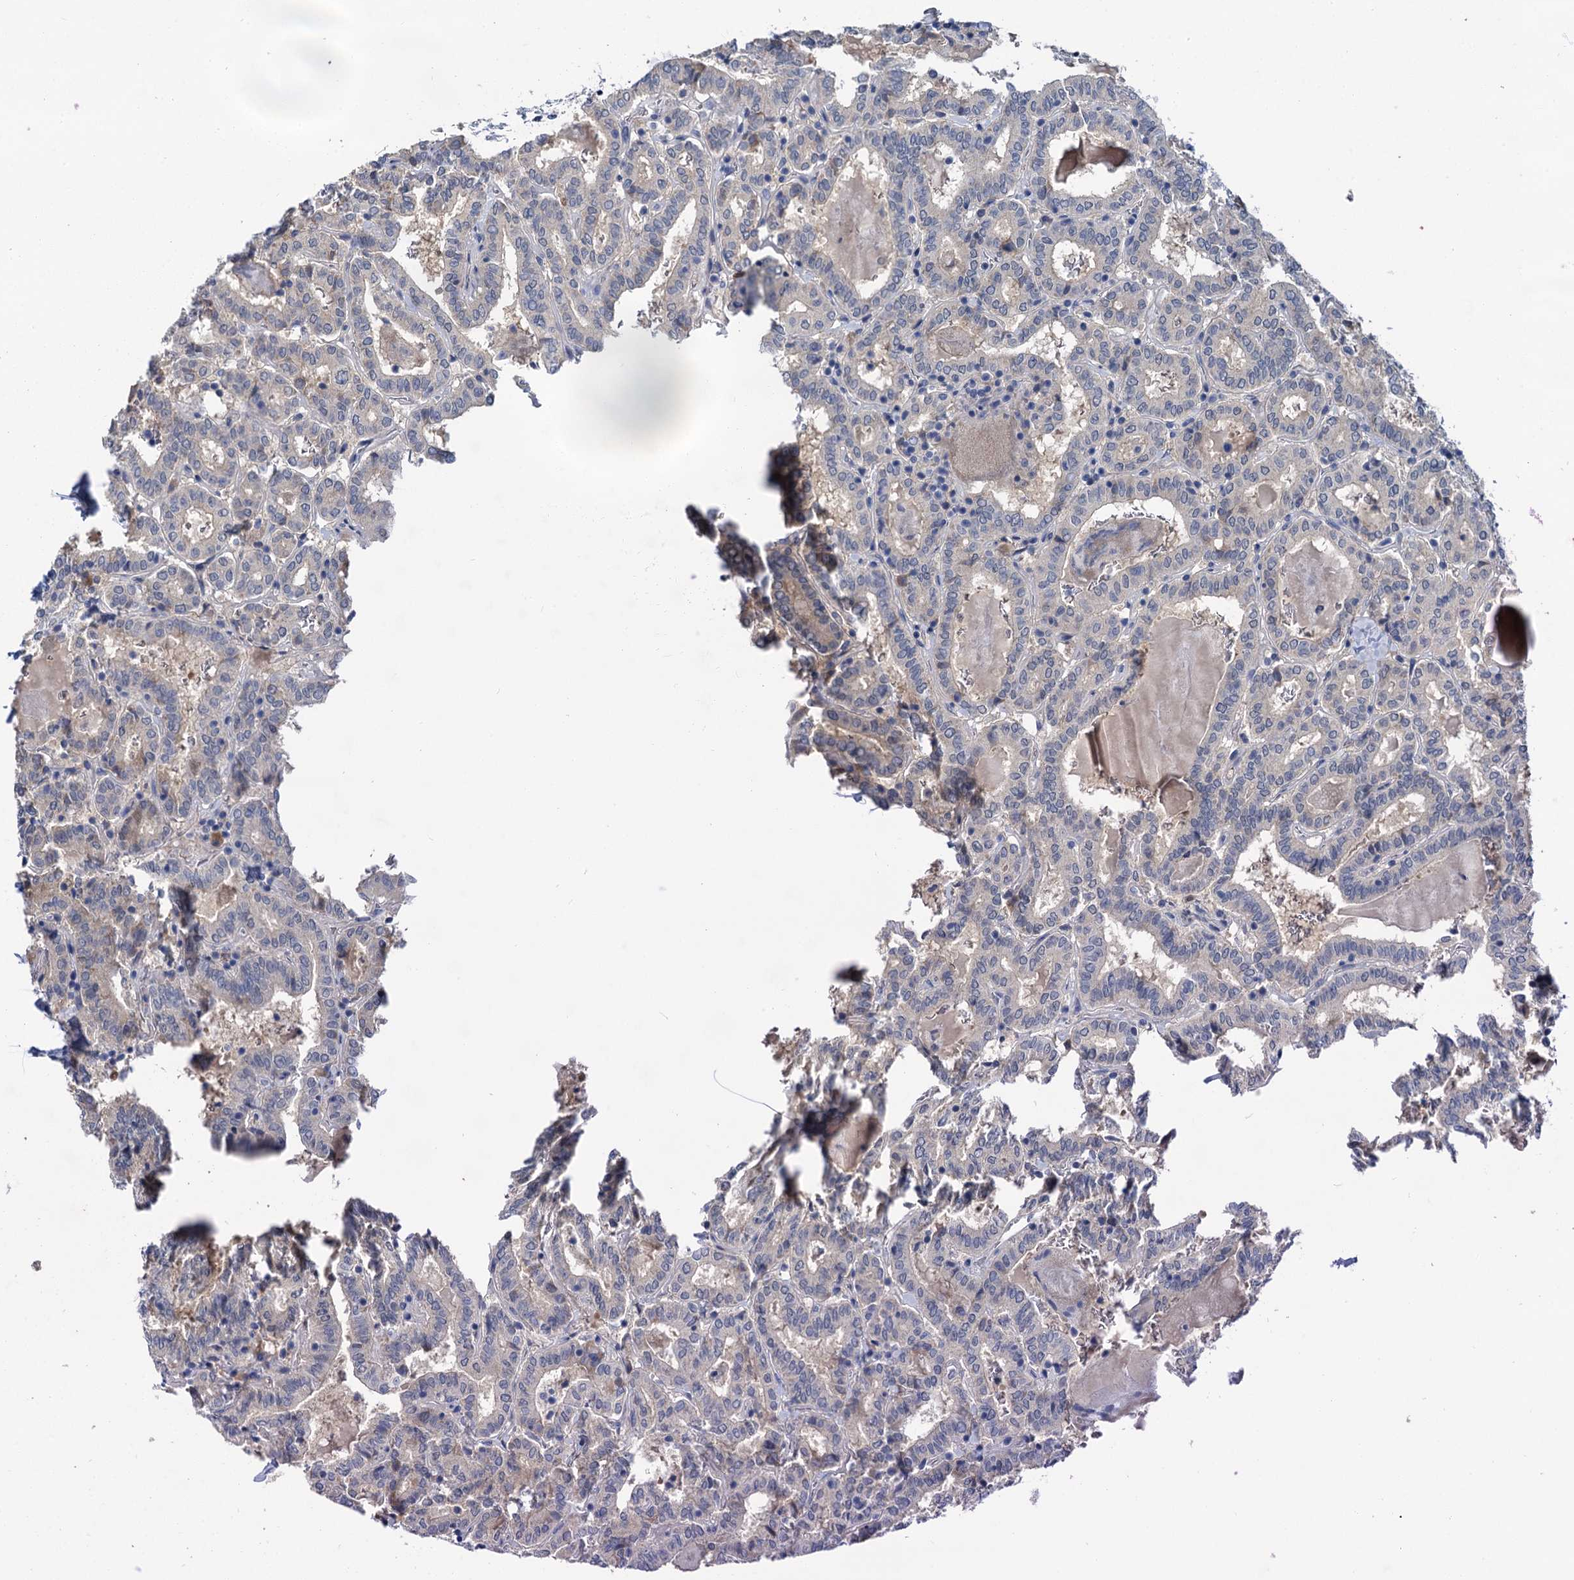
{"staining": {"intensity": "negative", "quantity": "none", "location": "none"}, "tissue": "thyroid cancer", "cell_type": "Tumor cells", "image_type": "cancer", "snomed": [{"axis": "morphology", "description": "Papillary adenocarcinoma, NOS"}, {"axis": "topography", "description": "Thyroid gland"}], "caption": "The micrograph reveals no significant positivity in tumor cells of papillary adenocarcinoma (thyroid).", "gene": "ANKRD42", "patient": {"sex": "female", "age": 72}}